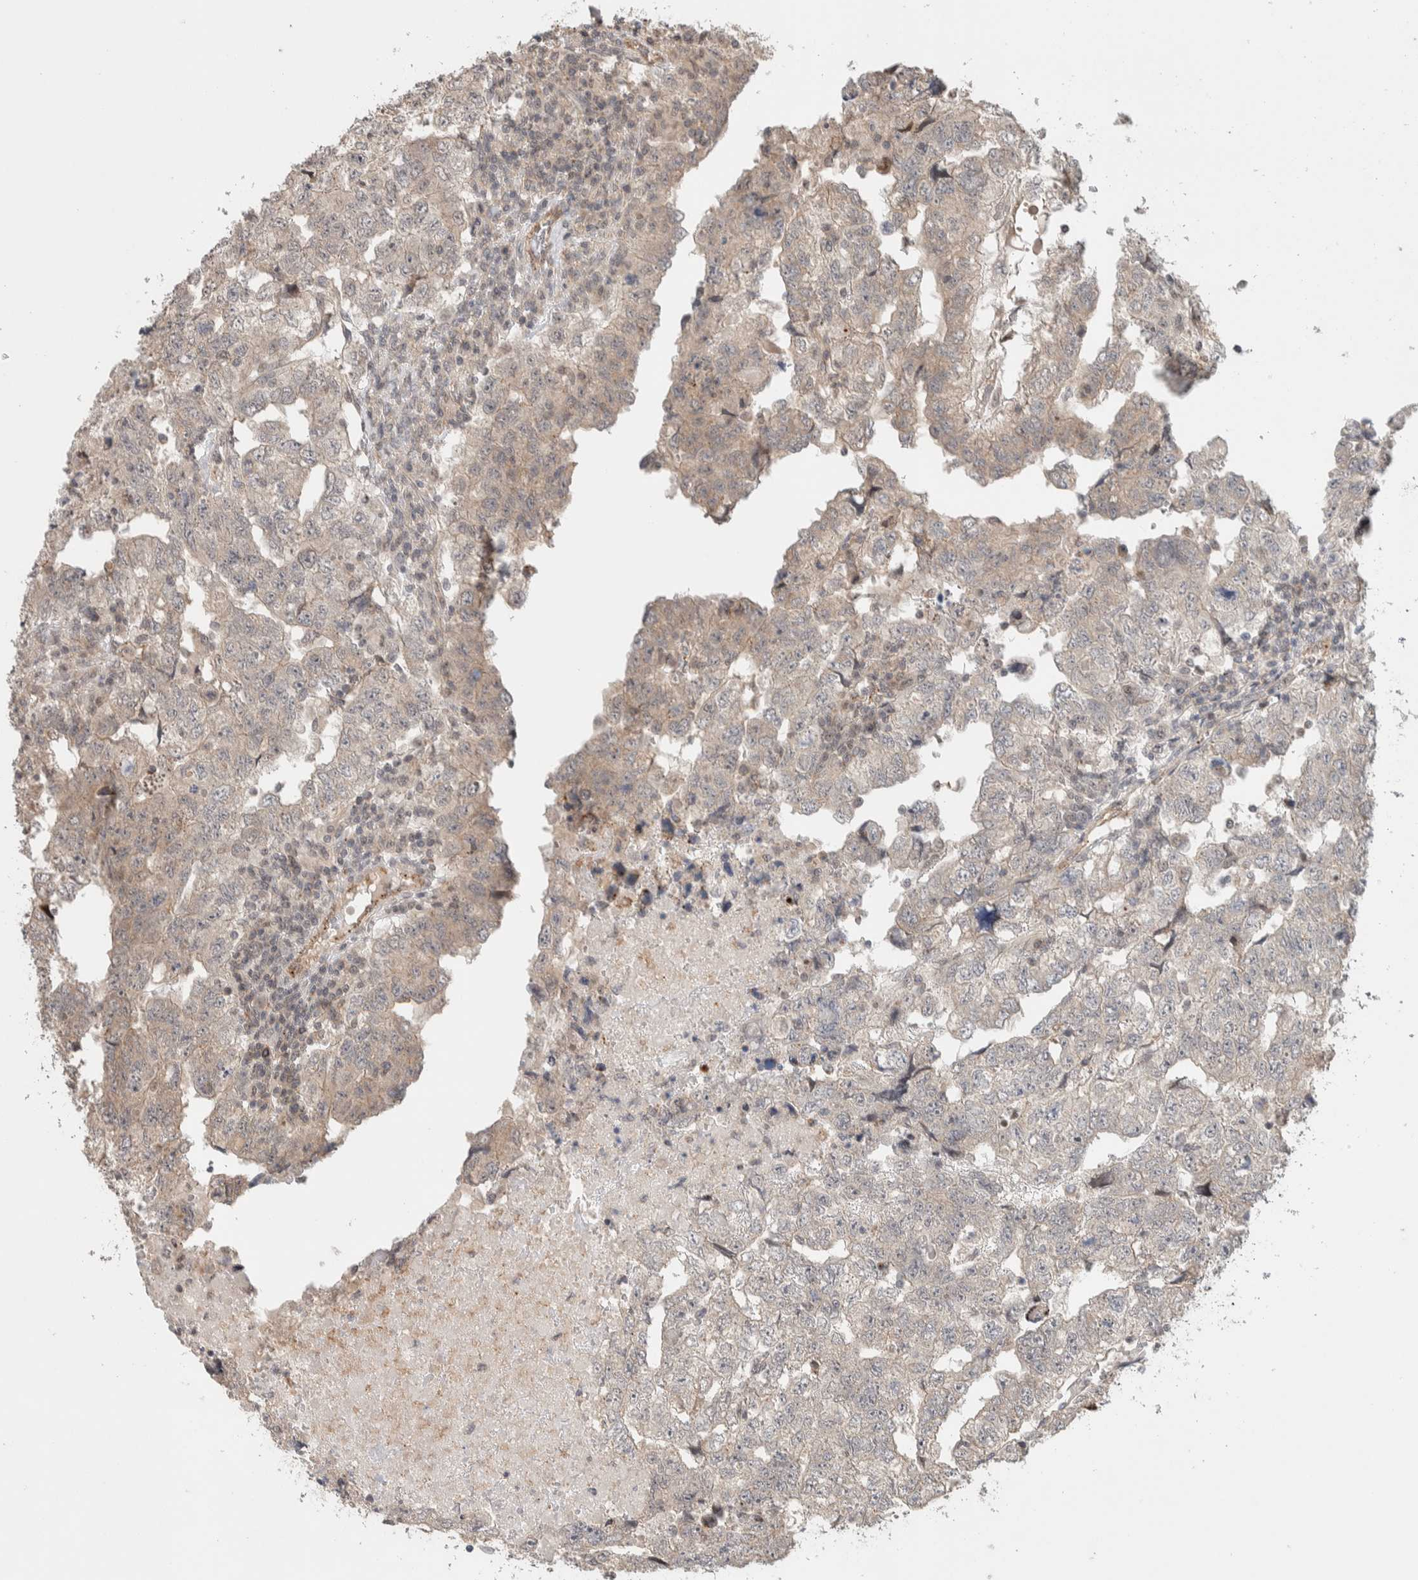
{"staining": {"intensity": "weak", "quantity": "<25%", "location": "cytoplasmic/membranous"}, "tissue": "testis cancer", "cell_type": "Tumor cells", "image_type": "cancer", "snomed": [{"axis": "morphology", "description": "Carcinoma, Embryonal, NOS"}, {"axis": "topography", "description": "Testis"}], "caption": "Embryonal carcinoma (testis) was stained to show a protein in brown. There is no significant positivity in tumor cells.", "gene": "DEPTOR", "patient": {"sex": "male", "age": 36}}